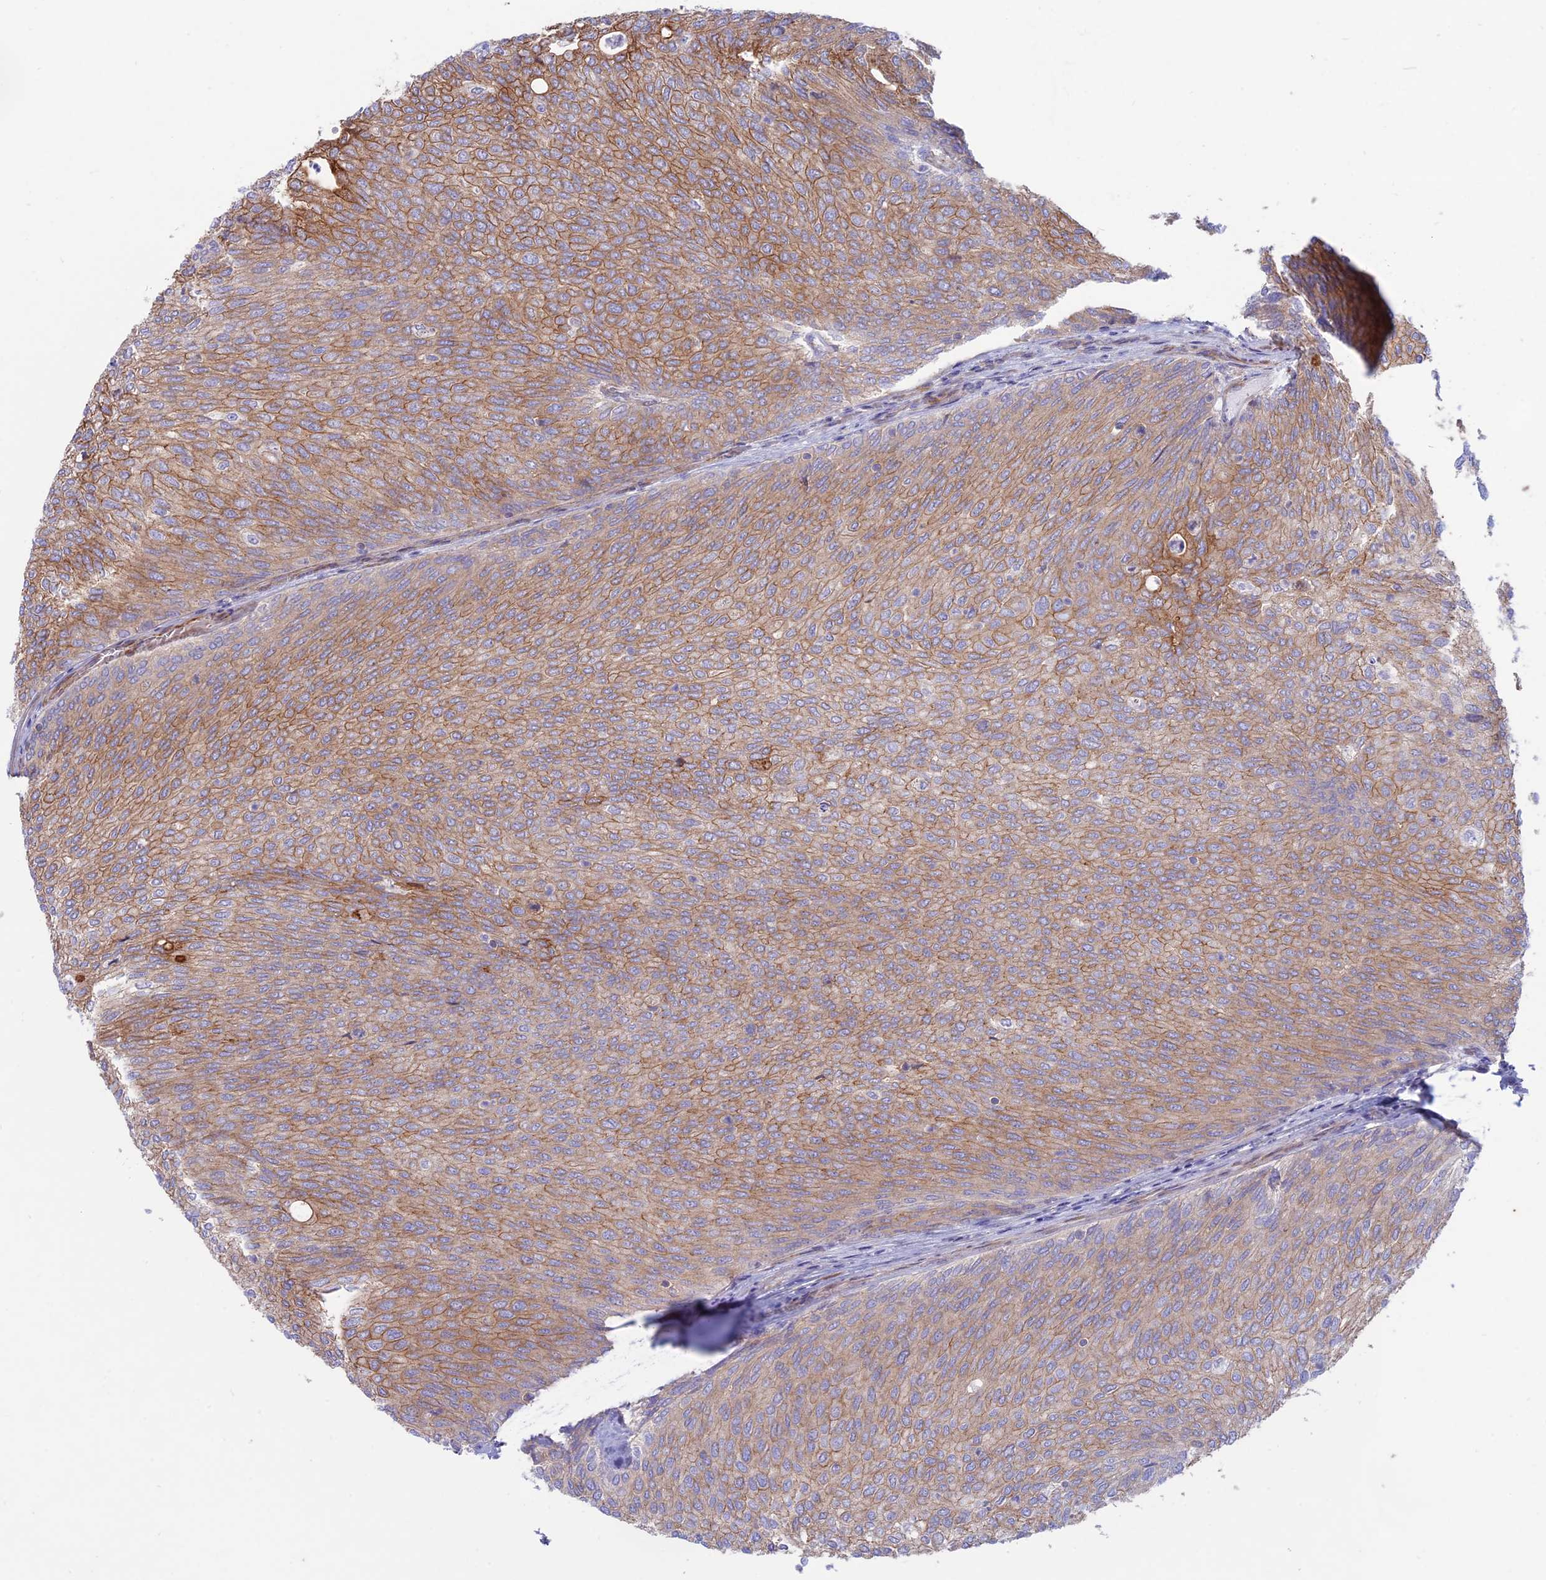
{"staining": {"intensity": "moderate", "quantity": "25%-75%", "location": "cytoplasmic/membranous"}, "tissue": "urothelial cancer", "cell_type": "Tumor cells", "image_type": "cancer", "snomed": [{"axis": "morphology", "description": "Urothelial carcinoma, Low grade"}, {"axis": "topography", "description": "Urinary bladder"}], "caption": "Protein staining exhibits moderate cytoplasmic/membranous staining in approximately 25%-75% of tumor cells in urothelial cancer. The staining was performed using DAB (3,3'-diaminobenzidine) to visualize the protein expression in brown, while the nuclei were stained in blue with hematoxylin (Magnification: 20x).", "gene": "MYO5B", "patient": {"sex": "female", "age": 79}}